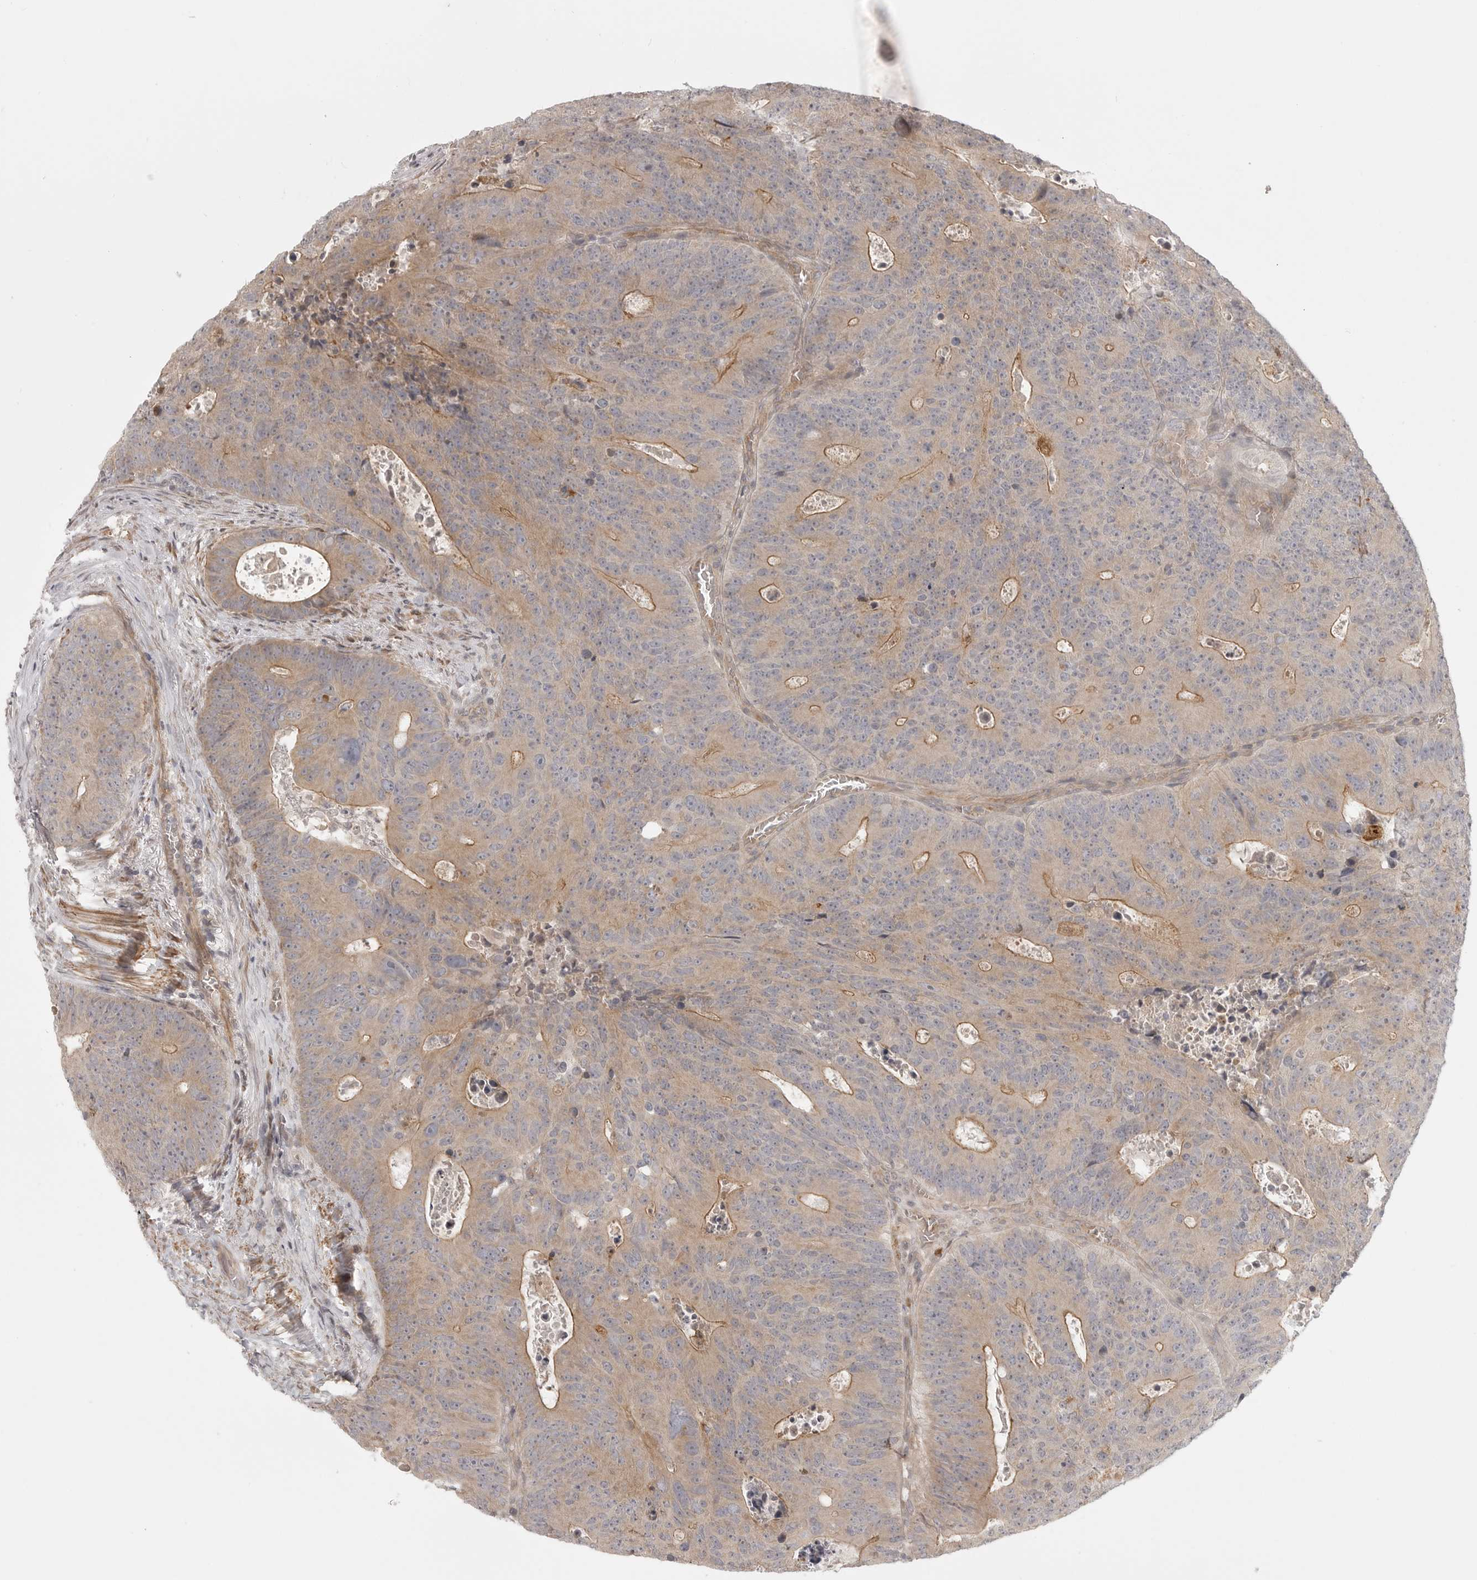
{"staining": {"intensity": "moderate", "quantity": "25%-75%", "location": "cytoplasmic/membranous"}, "tissue": "colorectal cancer", "cell_type": "Tumor cells", "image_type": "cancer", "snomed": [{"axis": "morphology", "description": "Adenocarcinoma, NOS"}, {"axis": "topography", "description": "Colon"}], "caption": "A brown stain highlights moderate cytoplasmic/membranous staining of a protein in colorectal cancer tumor cells. The protein of interest is shown in brown color, while the nuclei are stained blue.", "gene": "CCPG1", "patient": {"sex": "male", "age": 87}}